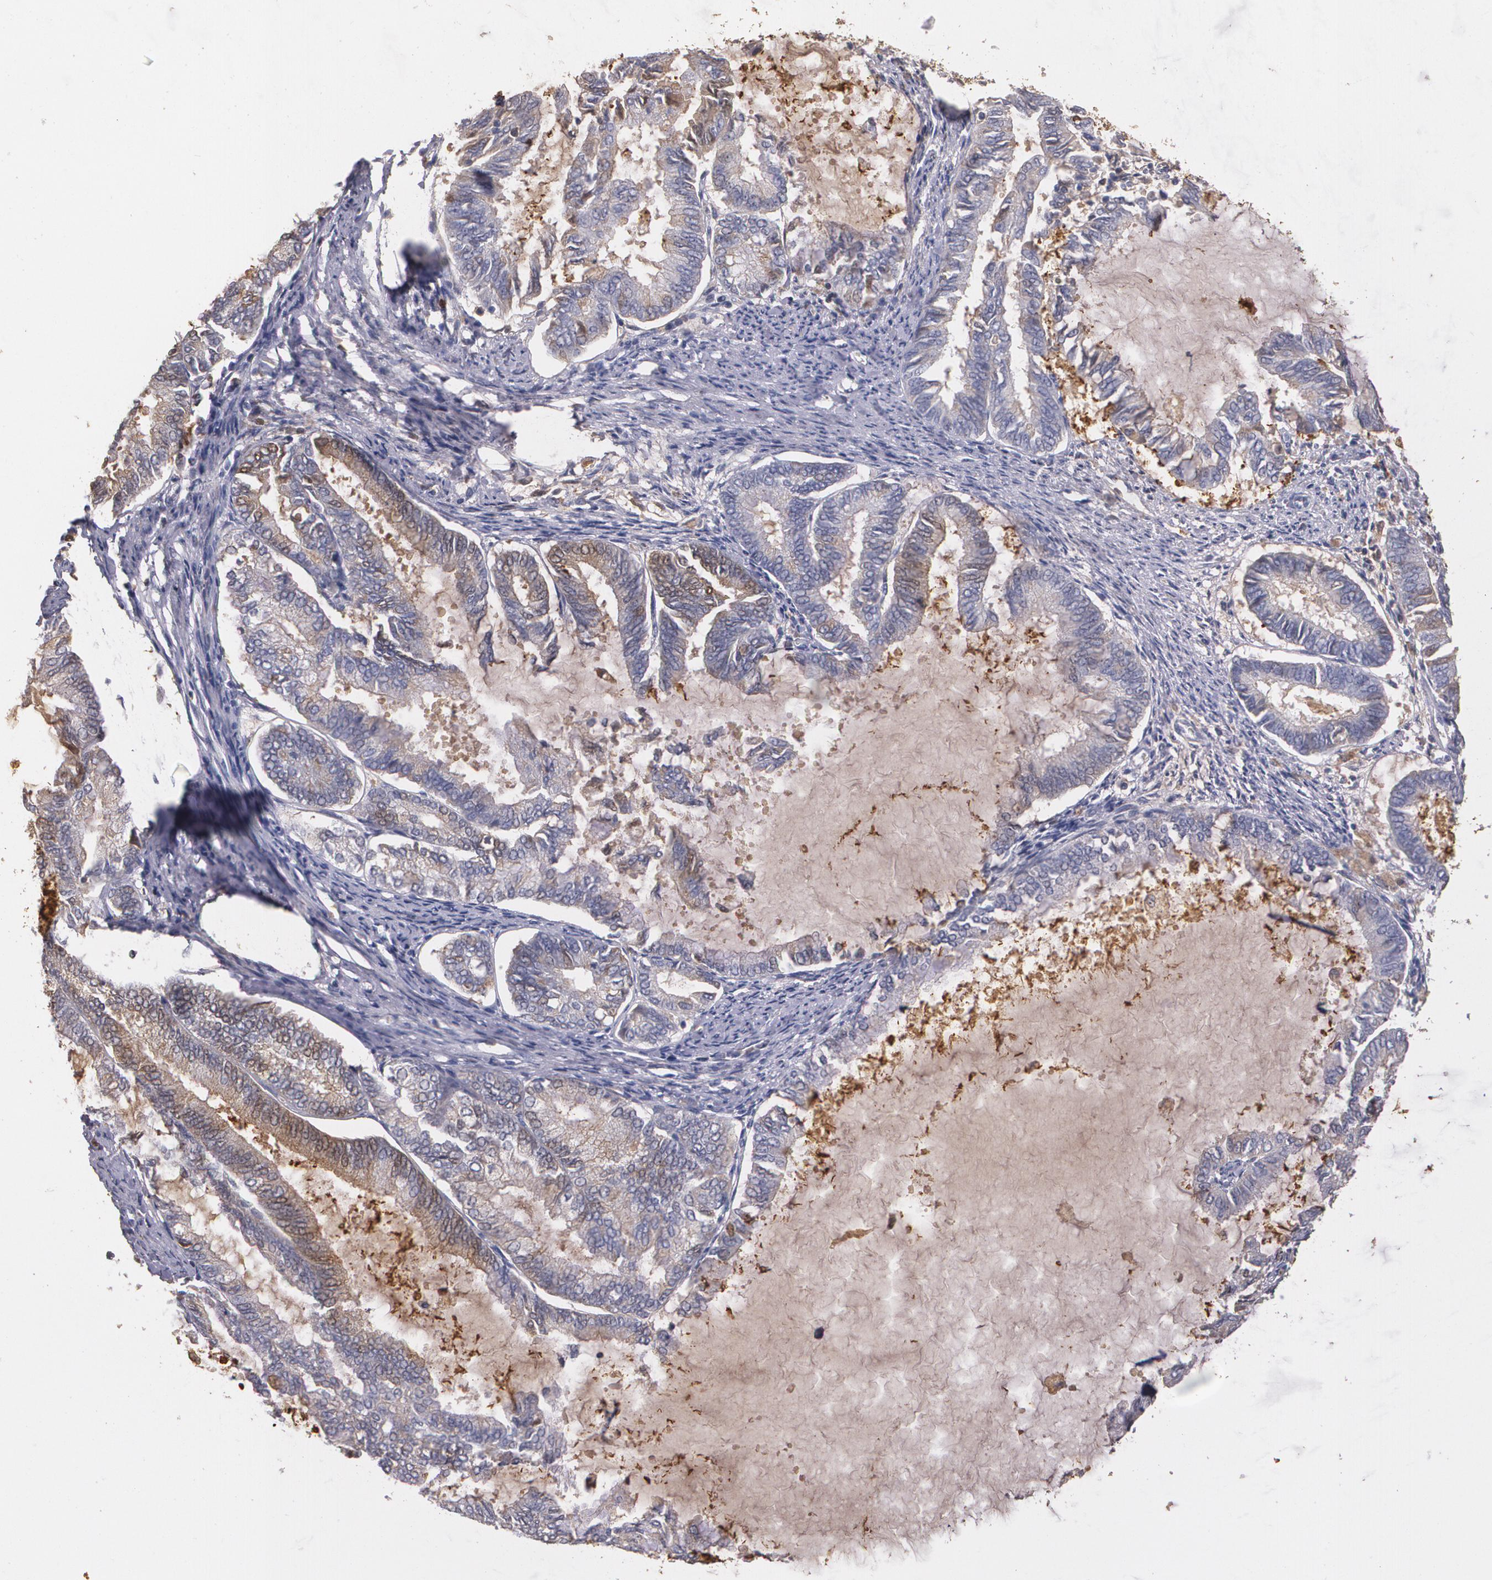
{"staining": {"intensity": "moderate", "quantity": "<25%", "location": "cytoplasmic/membranous"}, "tissue": "endometrial cancer", "cell_type": "Tumor cells", "image_type": "cancer", "snomed": [{"axis": "morphology", "description": "Adenocarcinoma, NOS"}, {"axis": "topography", "description": "Endometrium"}], "caption": "DAB immunohistochemical staining of adenocarcinoma (endometrial) displays moderate cytoplasmic/membranous protein positivity in approximately <25% of tumor cells. (DAB IHC, brown staining for protein, blue staining for nuclei).", "gene": "PTS", "patient": {"sex": "female", "age": 86}}